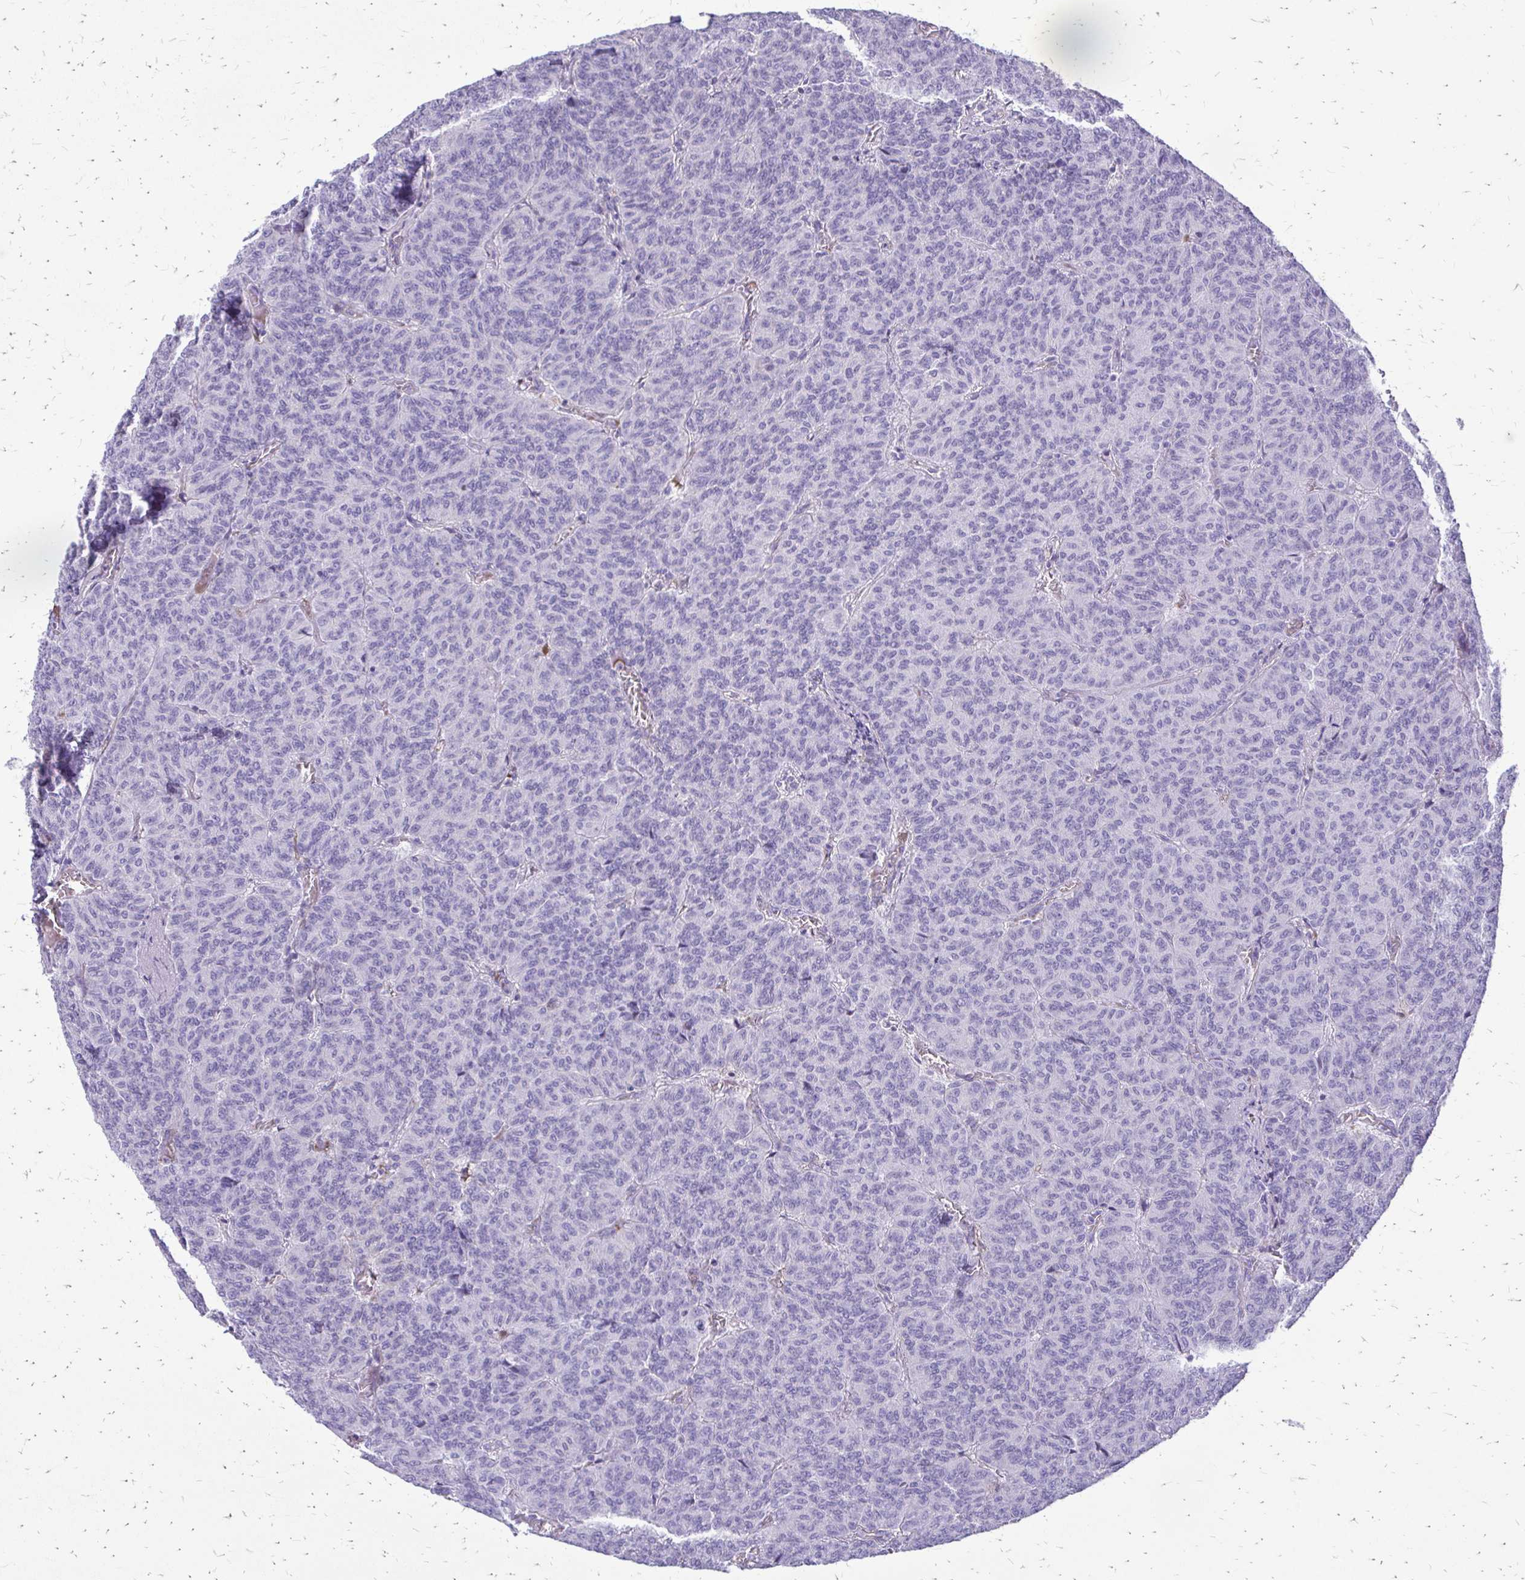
{"staining": {"intensity": "negative", "quantity": "none", "location": "none"}, "tissue": "carcinoid", "cell_type": "Tumor cells", "image_type": "cancer", "snomed": [{"axis": "morphology", "description": "Carcinoid, malignant, NOS"}, {"axis": "topography", "description": "Lung"}], "caption": "There is no significant staining in tumor cells of carcinoid. (Immunohistochemistry (ihc), brightfield microscopy, high magnification).", "gene": "SIGLEC11", "patient": {"sex": "male", "age": 61}}